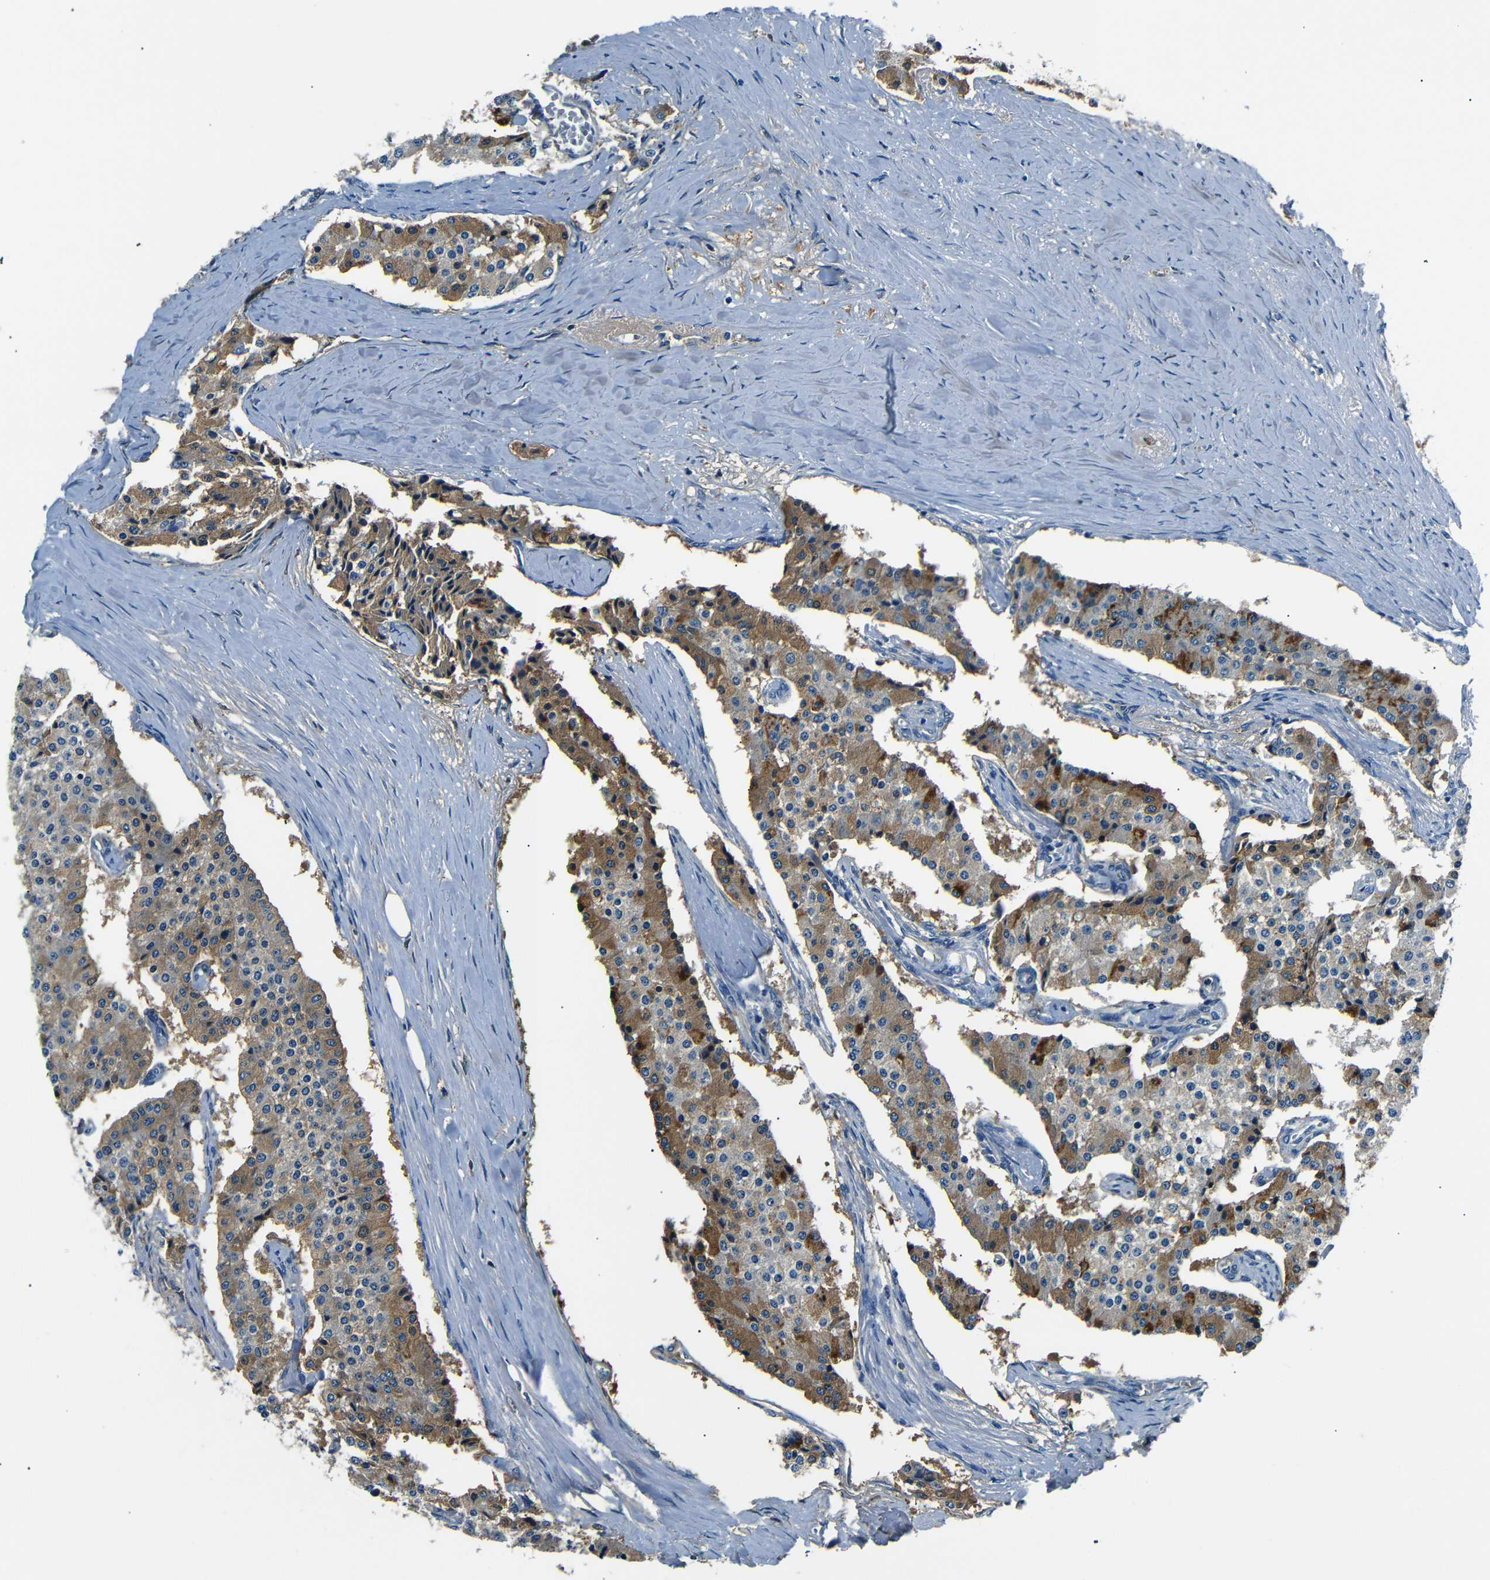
{"staining": {"intensity": "moderate", "quantity": "25%-75%", "location": "cytoplasmic/membranous"}, "tissue": "carcinoid", "cell_type": "Tumor cells", "image_type": "cancer", "snomed": [{"axis": "morphology", "description": "Carcinoid, malignant, NOS"}, {"axis": "topography", "description": "Colon"}], "caption": "A medium amount of moderate cytoplasmic/membranous positivity is seen in about 25%-75% of tumor cells in malignant carcinoid tissue.", "gene": "LHCGR", "patient": {"sex": "female", "age": 52}}